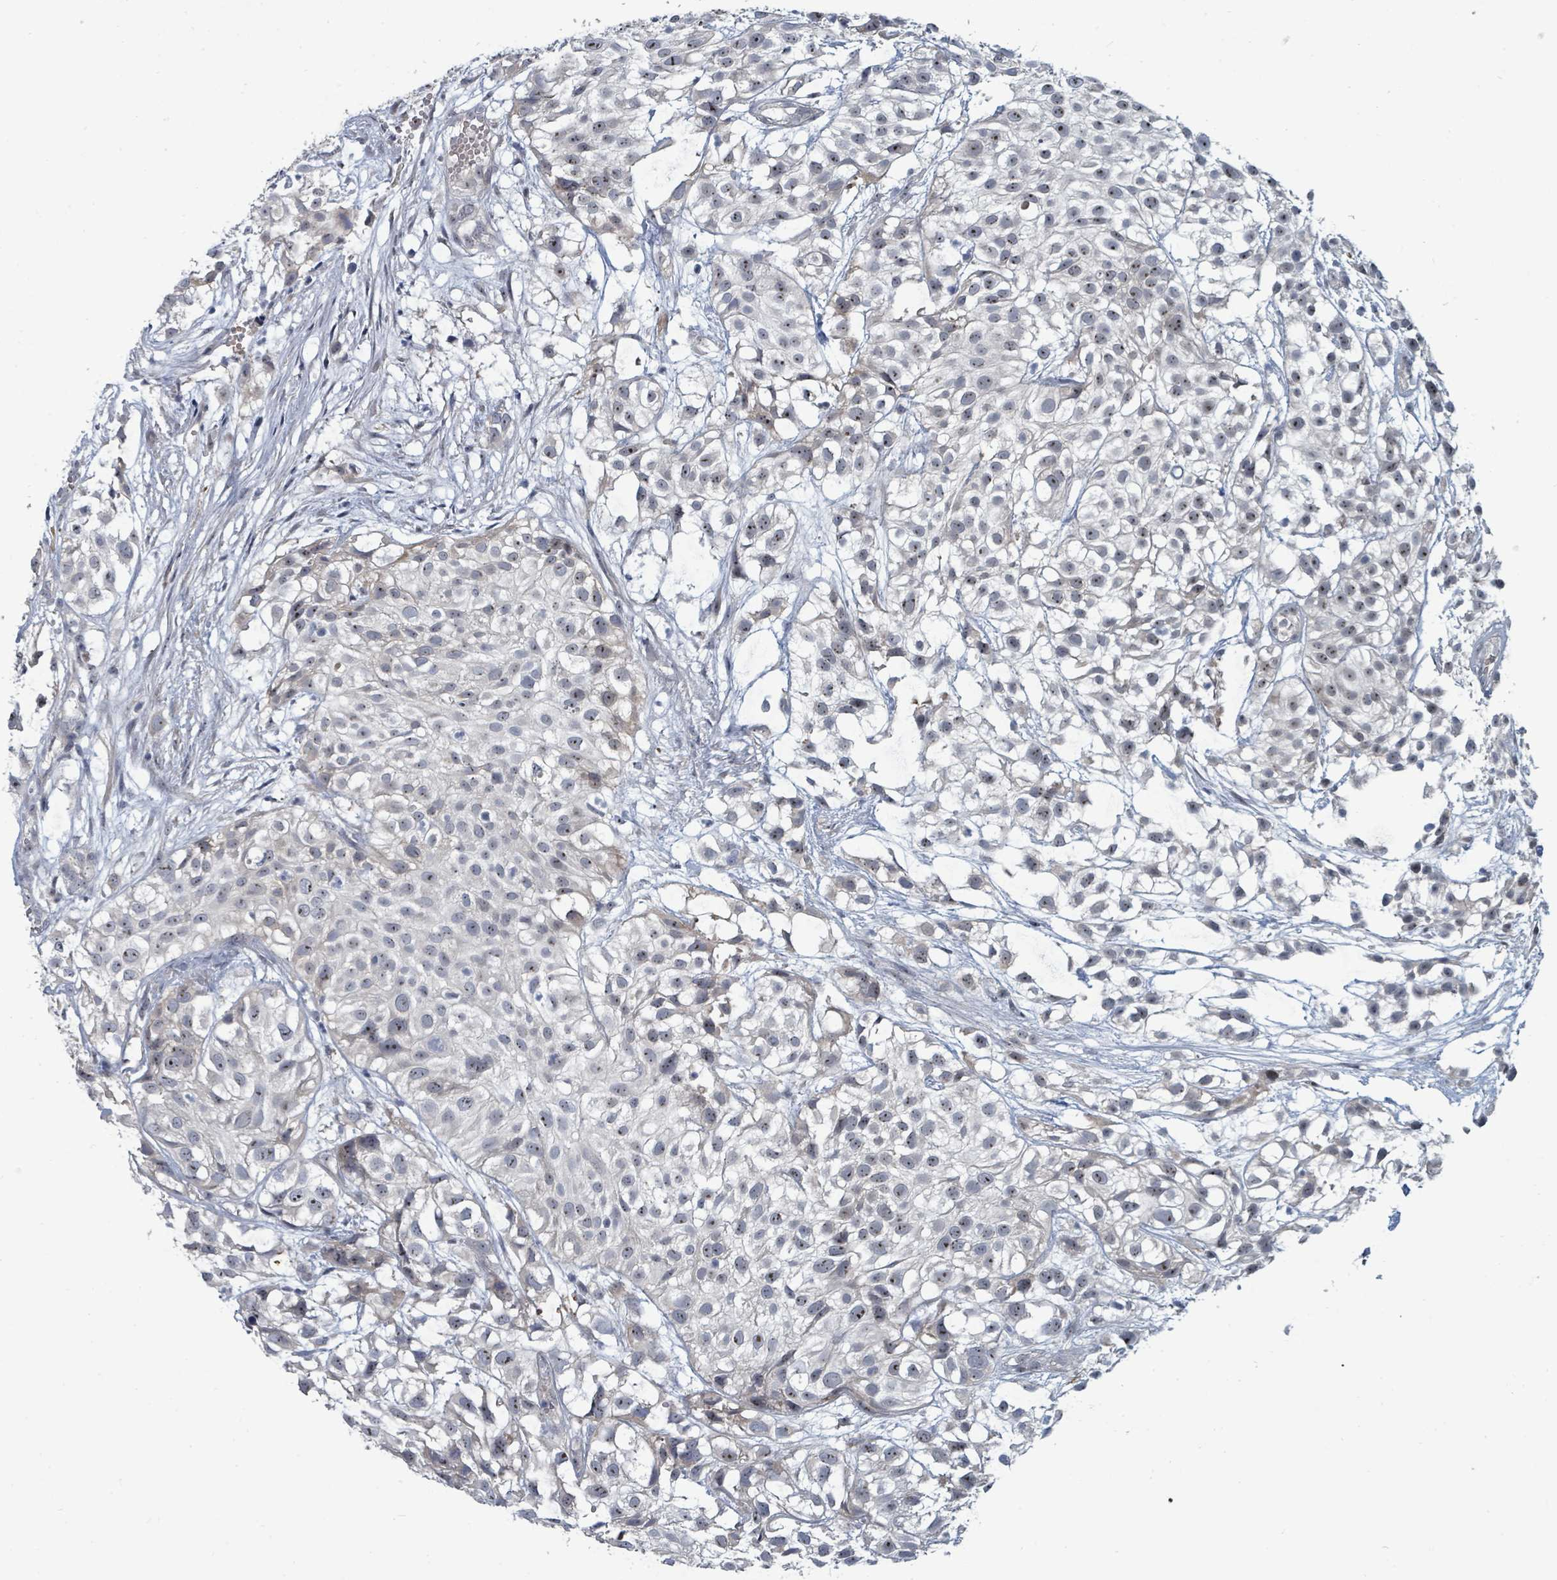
{"staining": {"intensity": "weak", "quantity": "<25%", "location": "nuclear"}, "tissue": "urothelial cancer", "cell_type": "Tumor cells", "image_type": "cancer", "snomed": [{"axis": "morphology", "description": "Urothelial carcinoma, High grade"}, {"axis": "topography", "description": "Urinary bladder"}], "caption": "IHC image of urothelial carcinoma (high-grade) stained for a protein (brown), which reveals no positivity in tumor cells.", "gene": "TRDMT1", "patient": {"sex": "male", "age": 56}}